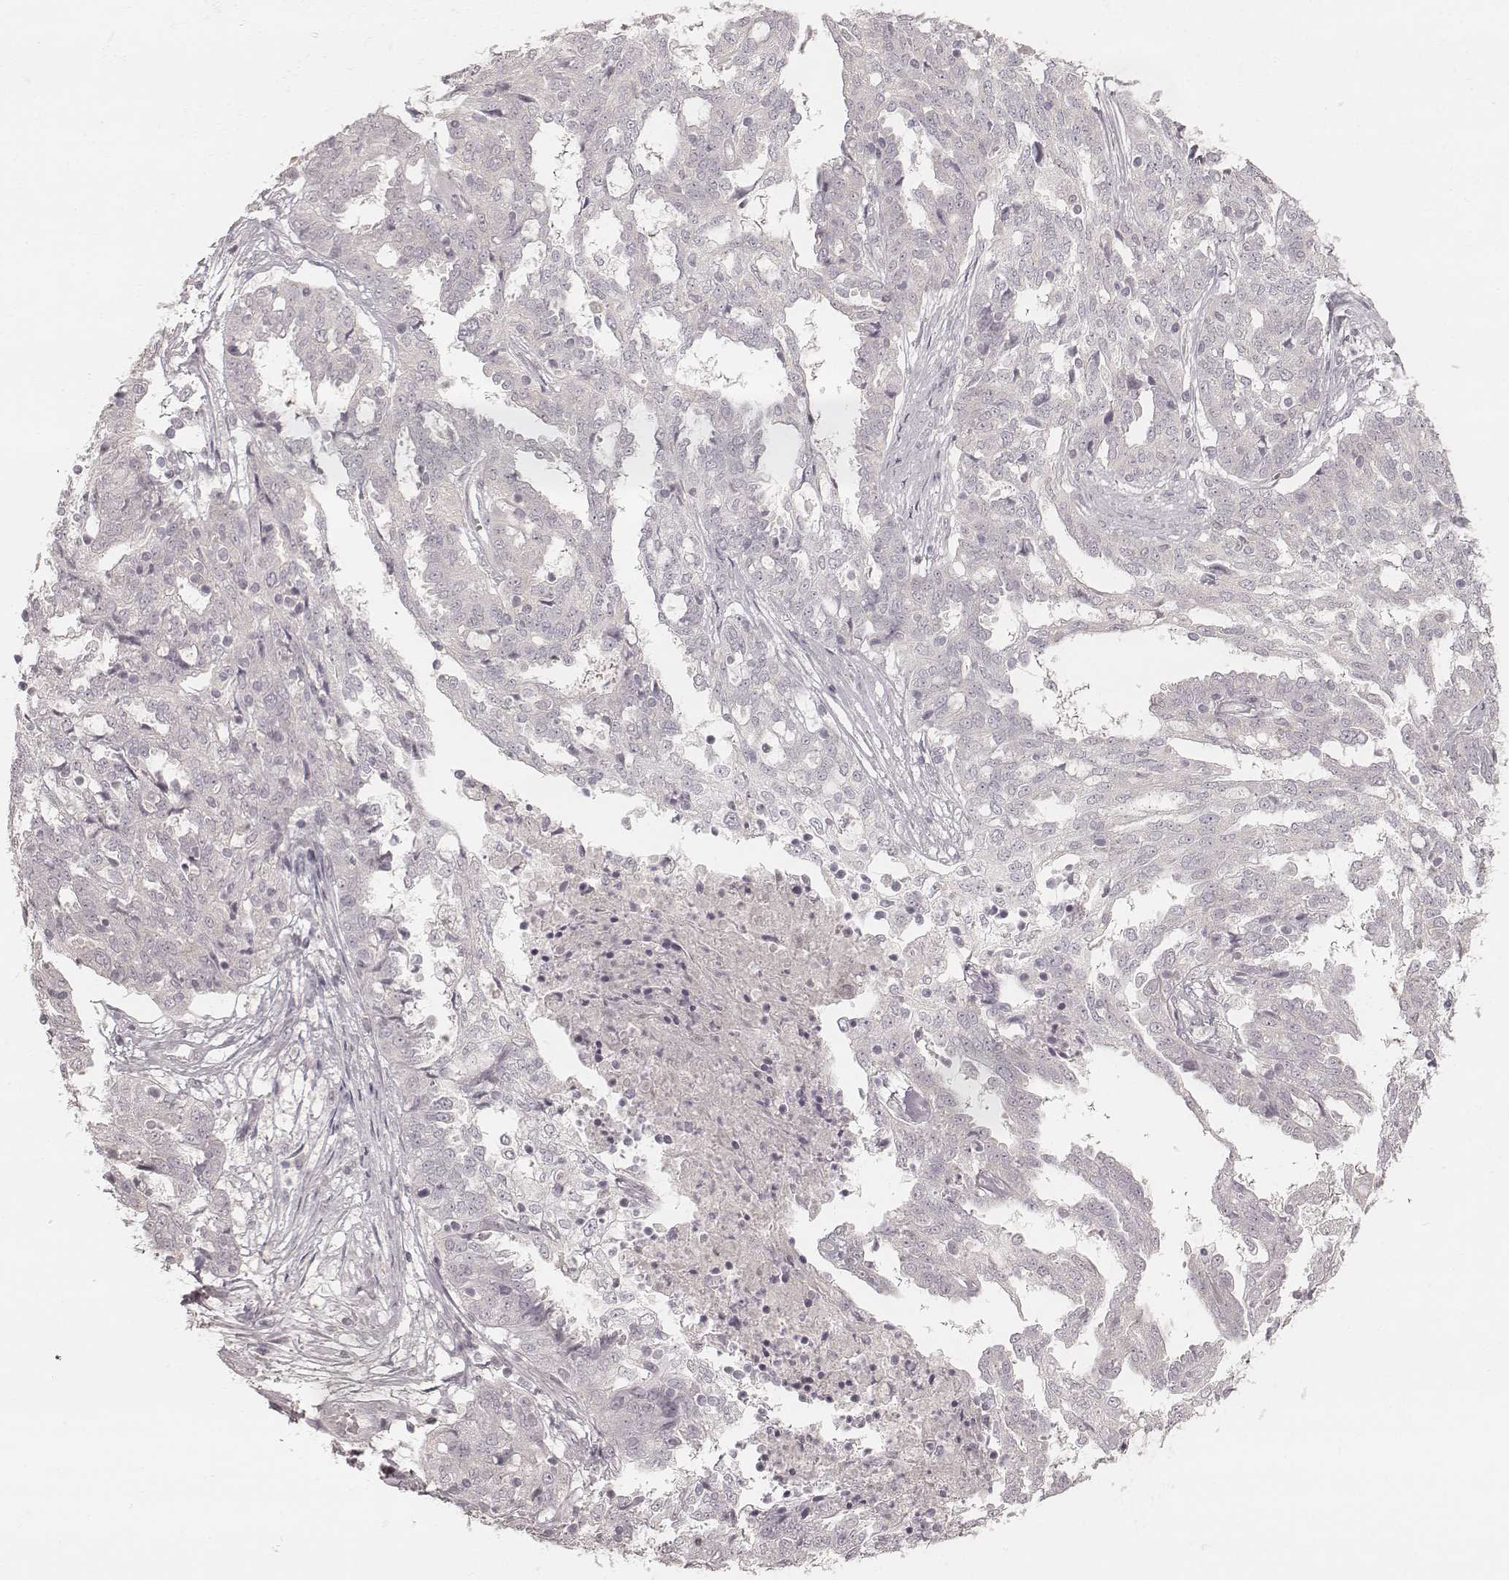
{"staining": {"intensity": "negative", "quantity": "none", "location": "none"}, "tissue": "ovarian cancer", "cell_type": "Tumor cells", "image_type": "cancer", "snomed": [{"axis": "morphology", "description": "Cystadenocarcinoma, serous, NOS"}, {"axis": "topography", "description": "Ovary"}], "caption": "This is a photomicrograph of immunohistochemistry staining of ovarian cancer, which shows no expression in tumor cells.", "gene": "ACACB", "patient": {"sex": "female", "age": 67}}